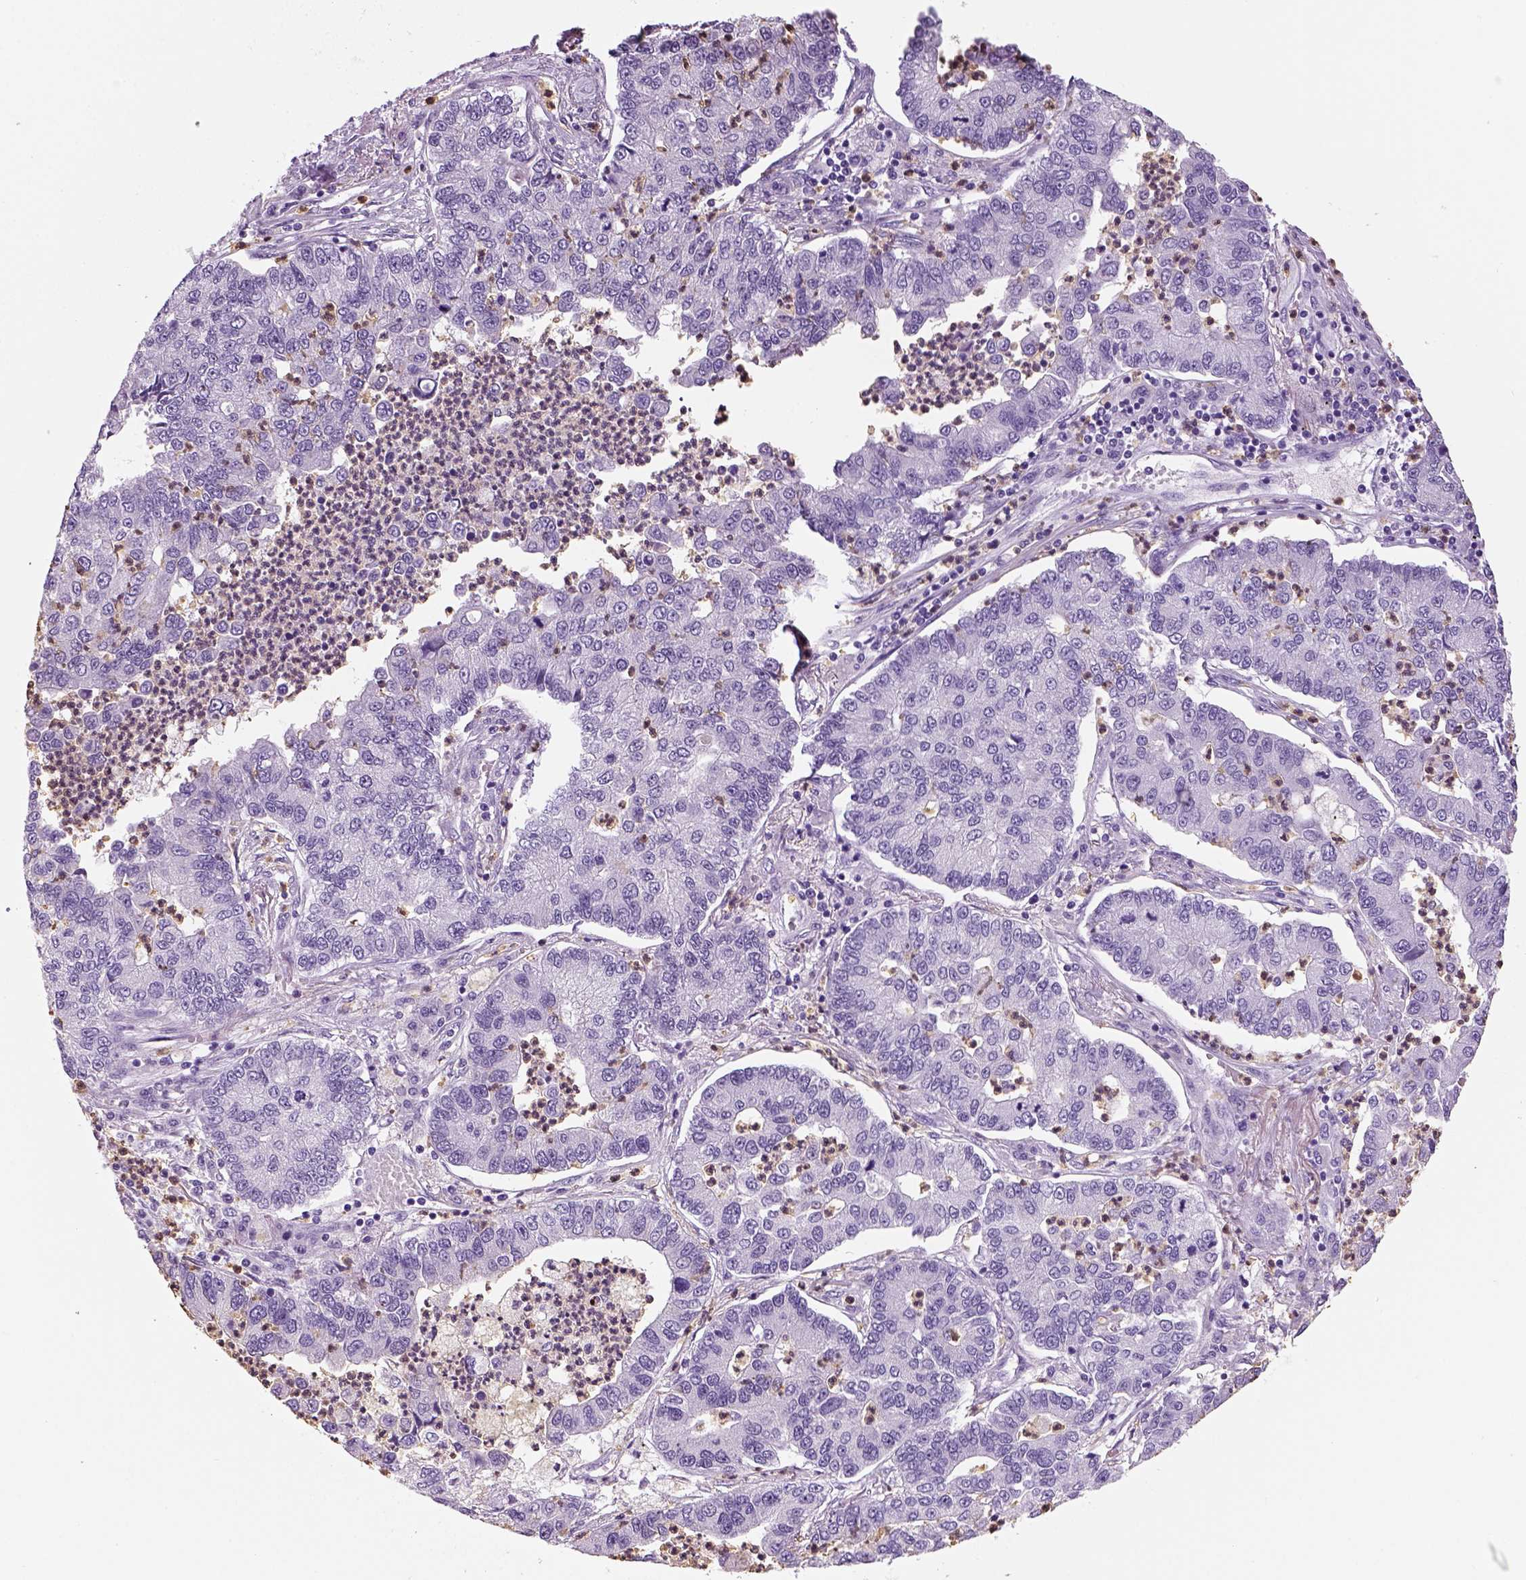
{"staining": {"intensity": "negative", "quantity": "none", "location": "none"}, "tissue": "lung cancer", "cell_type": "Tumor cells", "image_type": "cancer", "snomed": [{"axis": "morphology", "description": "Adenocarcinoma, NOS"}, {"axis": "topography", "description": "Lung"}], "caption": "Immunohistochemistry (IHC) of human adenocarcinoma (lung) displays no expression in tumor cells.", "gene": "NECAB2", "patient": {"sex": "female", "age": 57}}